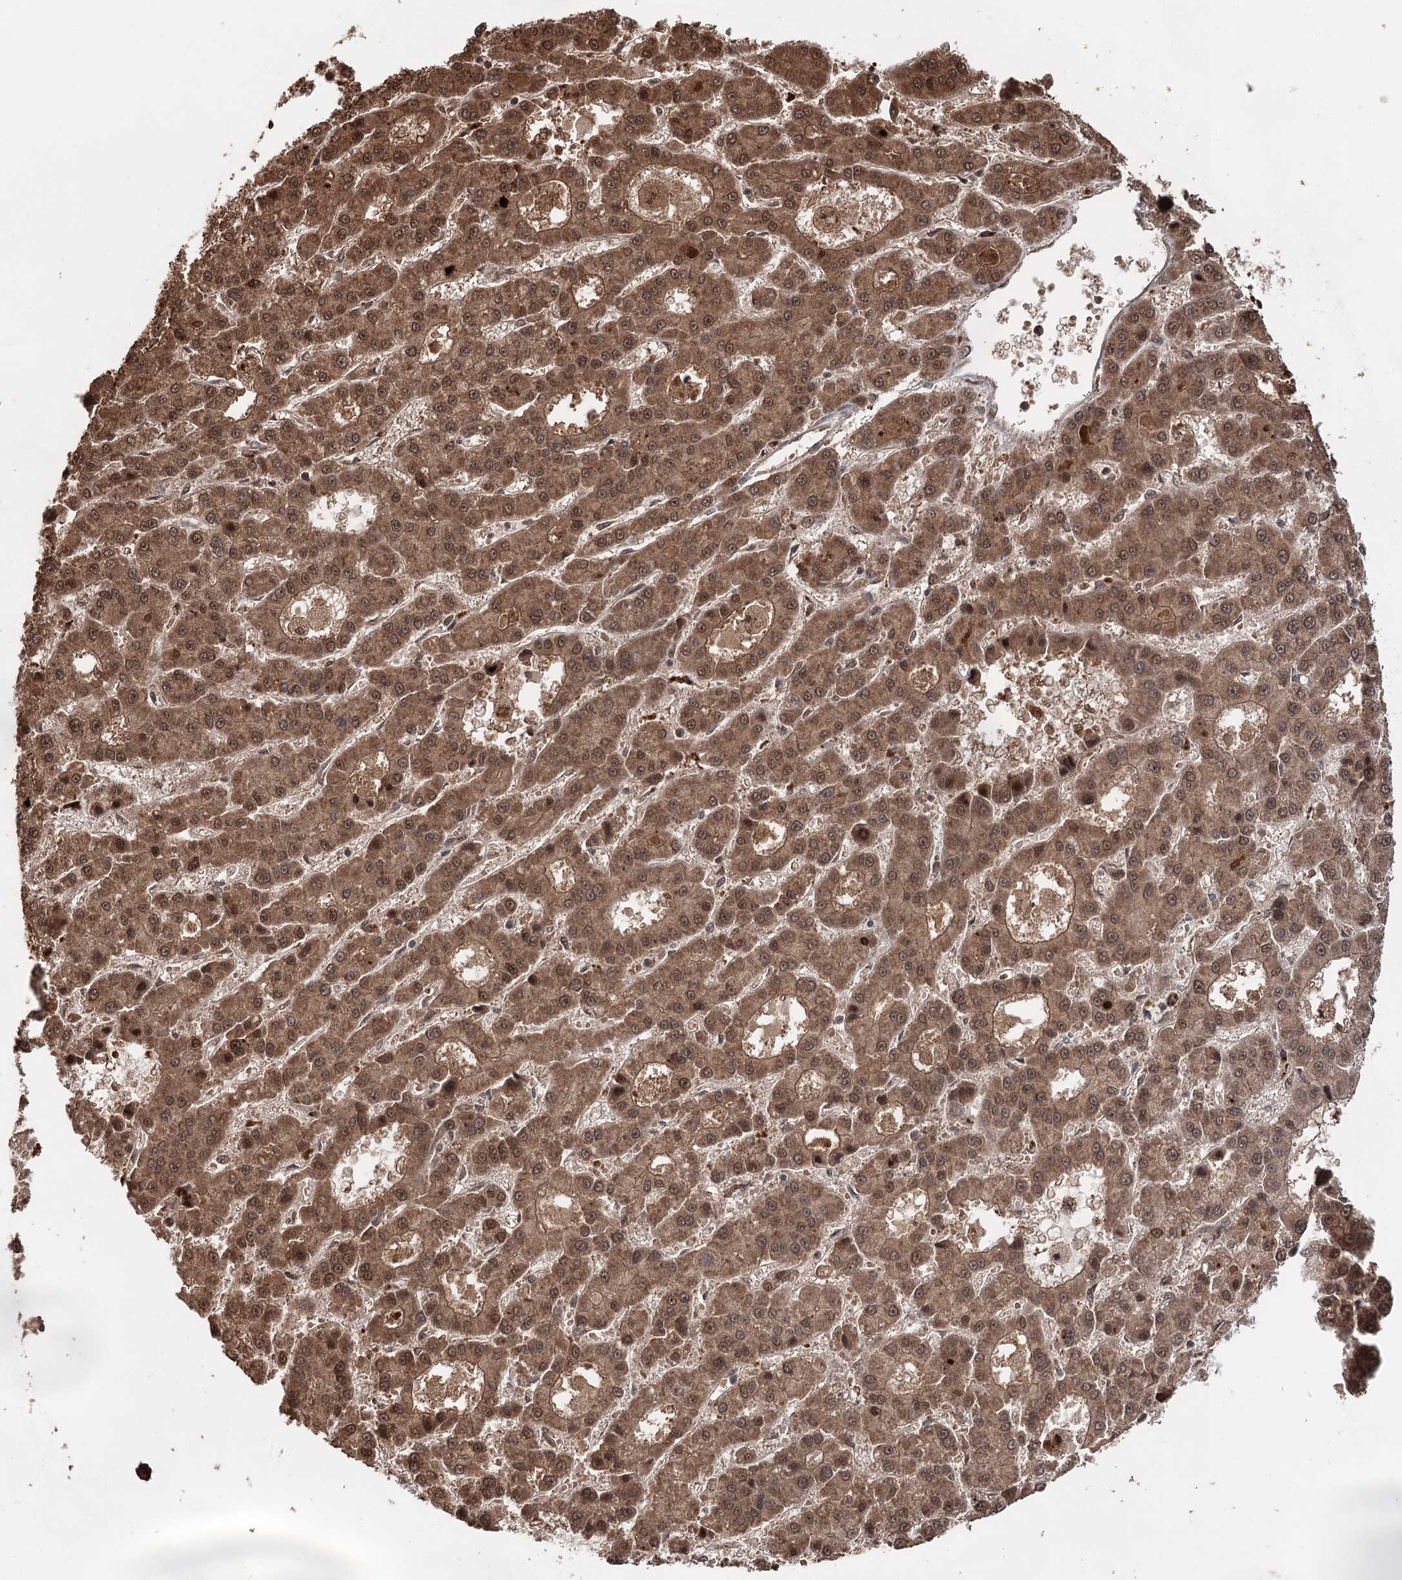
{"staining": {"intensity": "moderate", "quantity": ">75%", "location": "cytoplasmic/membranous,nuclear"}, "tissue": "liver cancer", "cell_type": "Tumor cells", "image_type": "cancer", "snomed": [{"axis": "morphology", "description": "Carcinoma, Hepatocellular, NOS"}, {"axis": "topography", "description": "Liver"}], "caption": "Immunohistochemistry (IHC) photomicrograph of human liver cancer (hepatocellular carcinoma) stained for a protein (brown), which demonstrates medium levels of moderate cytoplasmic/membranous and nuclear expression in approximately >75% of tumor cells.", "gene": "N6AMT1", "patient": {"sex": "male", "age": 70}}